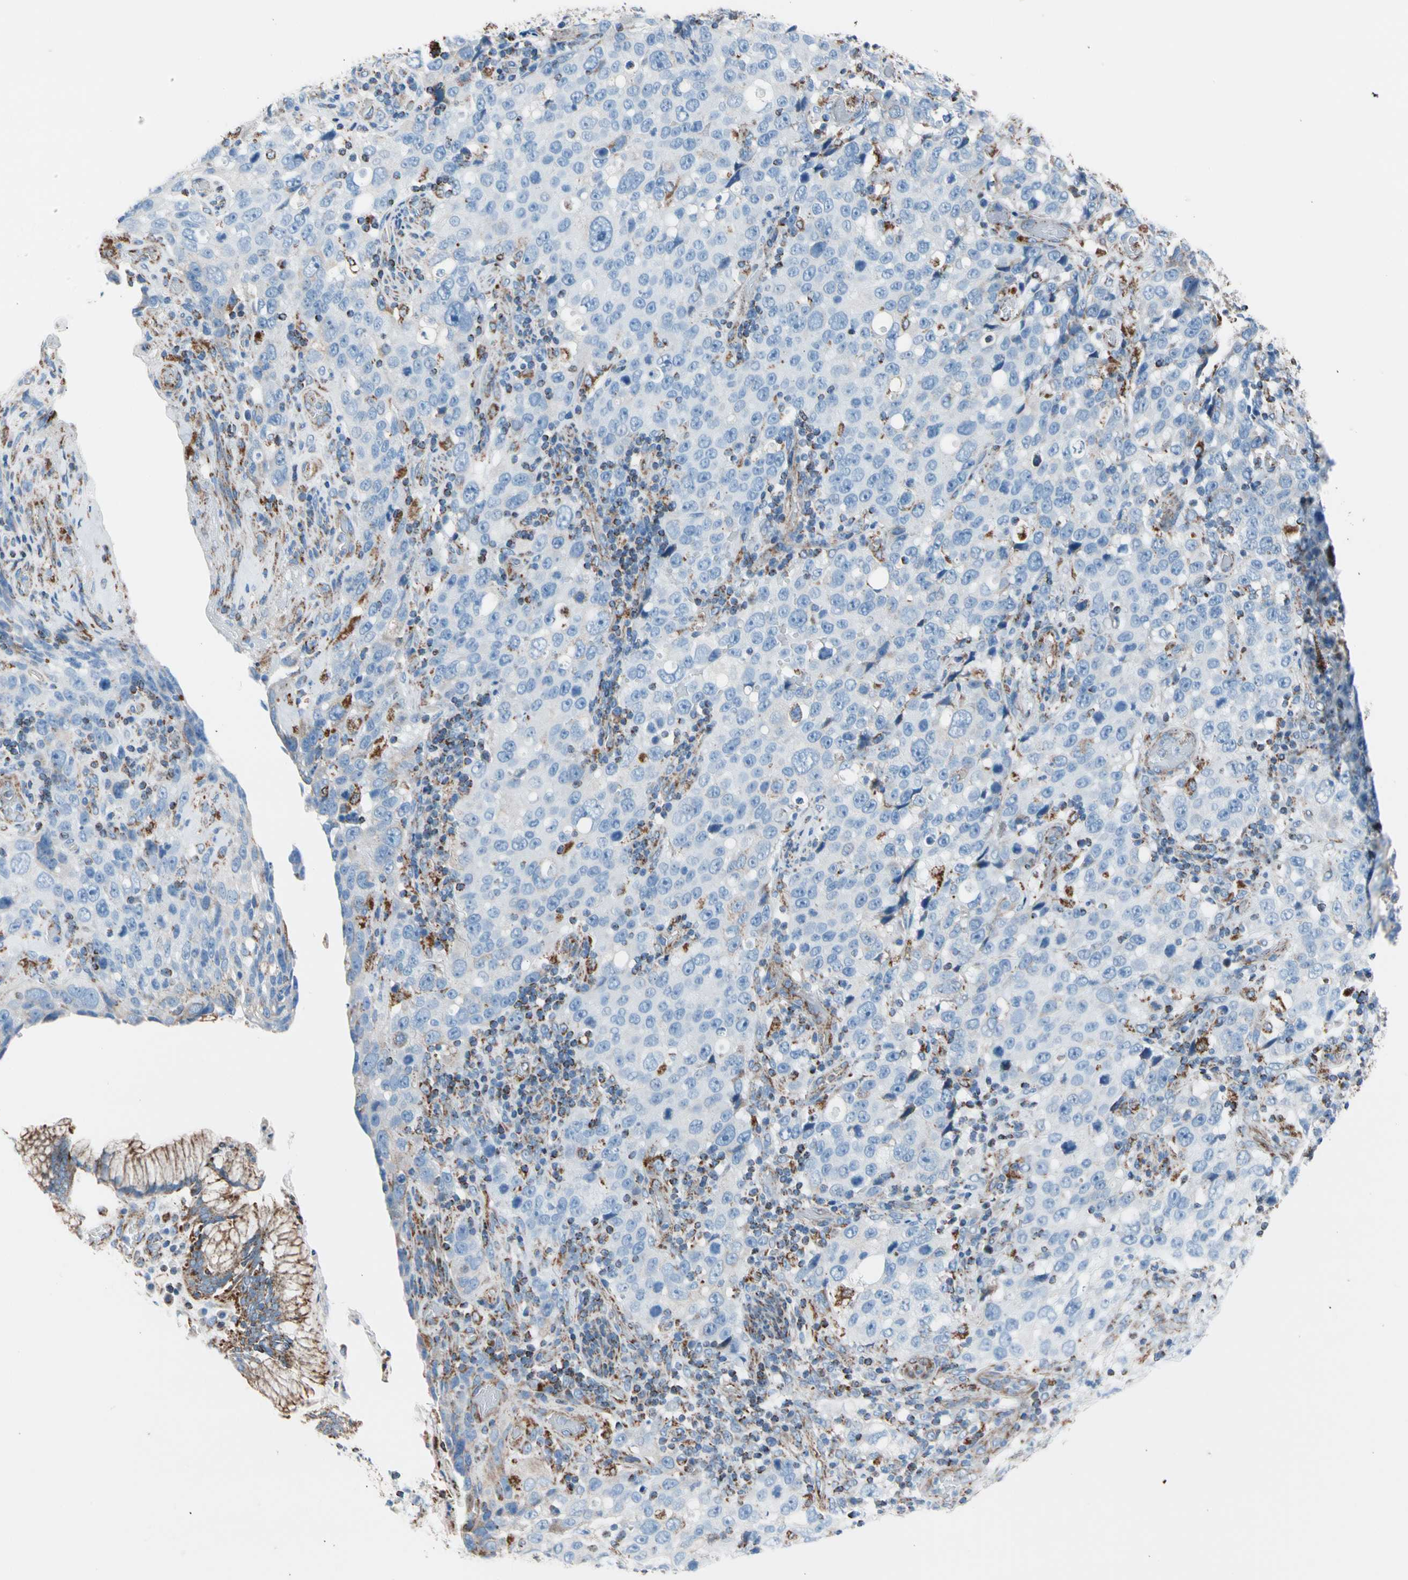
{"staining": {"intensity": "negative", "quantity": "none", "location": "none"}, "tissue": "stomach cancer", "cell_type": "Tumor cells", "image_type": "cancer", "snomed": [{"axis": "morphology", "description": "Normal tissue, NOS"}, {"axis": "morphology", "description": "Adenocarcinoma, NOS"}, {"axis": "topography", "description": "Stomach"}], "caption": "The photomicrograph demonstrates no staining of tumor cells in adenocarcinoma (stomach).", "gene": "HK1", "patient": {"sex": "male", "age": 48}}